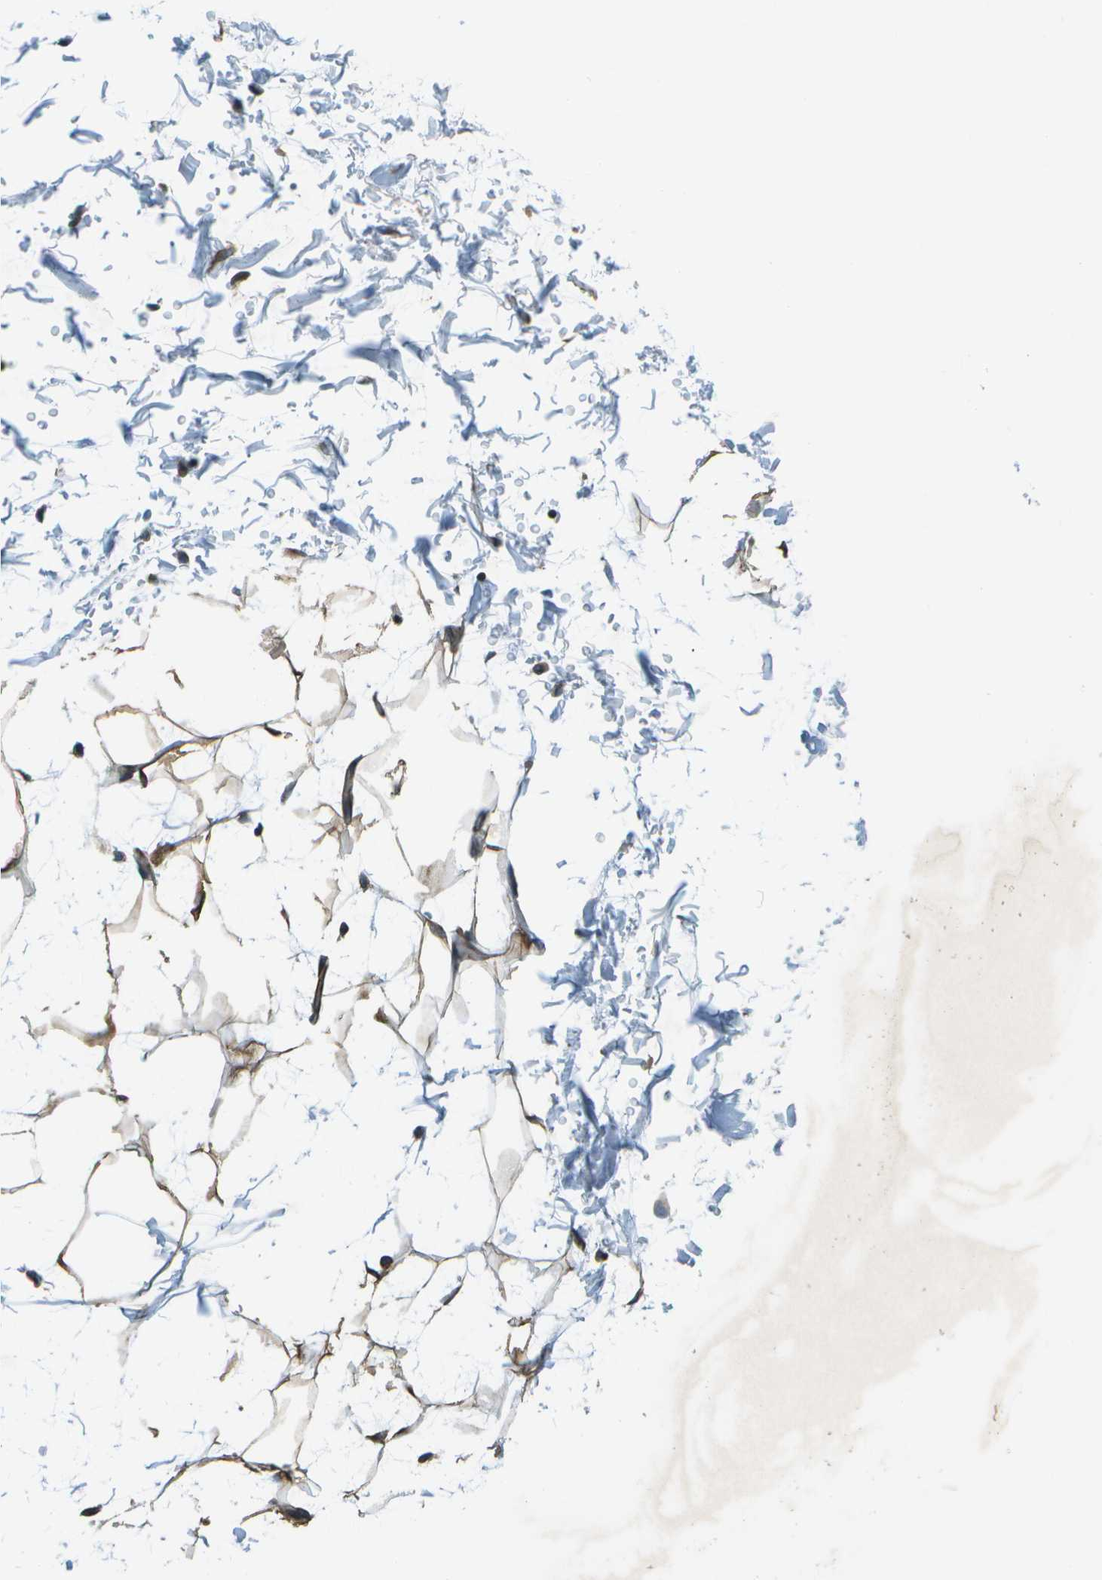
{"staining": {"intensity": "moderate", "quantity": ">75%", "location": "cytoplasmic/membranous"}, "tissue": "adipose tissue", "cell_type": "Adipocytes", "image_type": "normal", "snomed": [{"axis": "morphology", "description": "Normal tissue, NOS"}, {"axis": "topography", "description": "Soft tissue"}], "caption": "The photomicrograph displays a brown stain indicating the presence of a protein in the cytoplasmic/membranous of adipocytes in adipose tissue.", "gene": "ESYT1", "patient": {"sex": "male", "age": 72}}